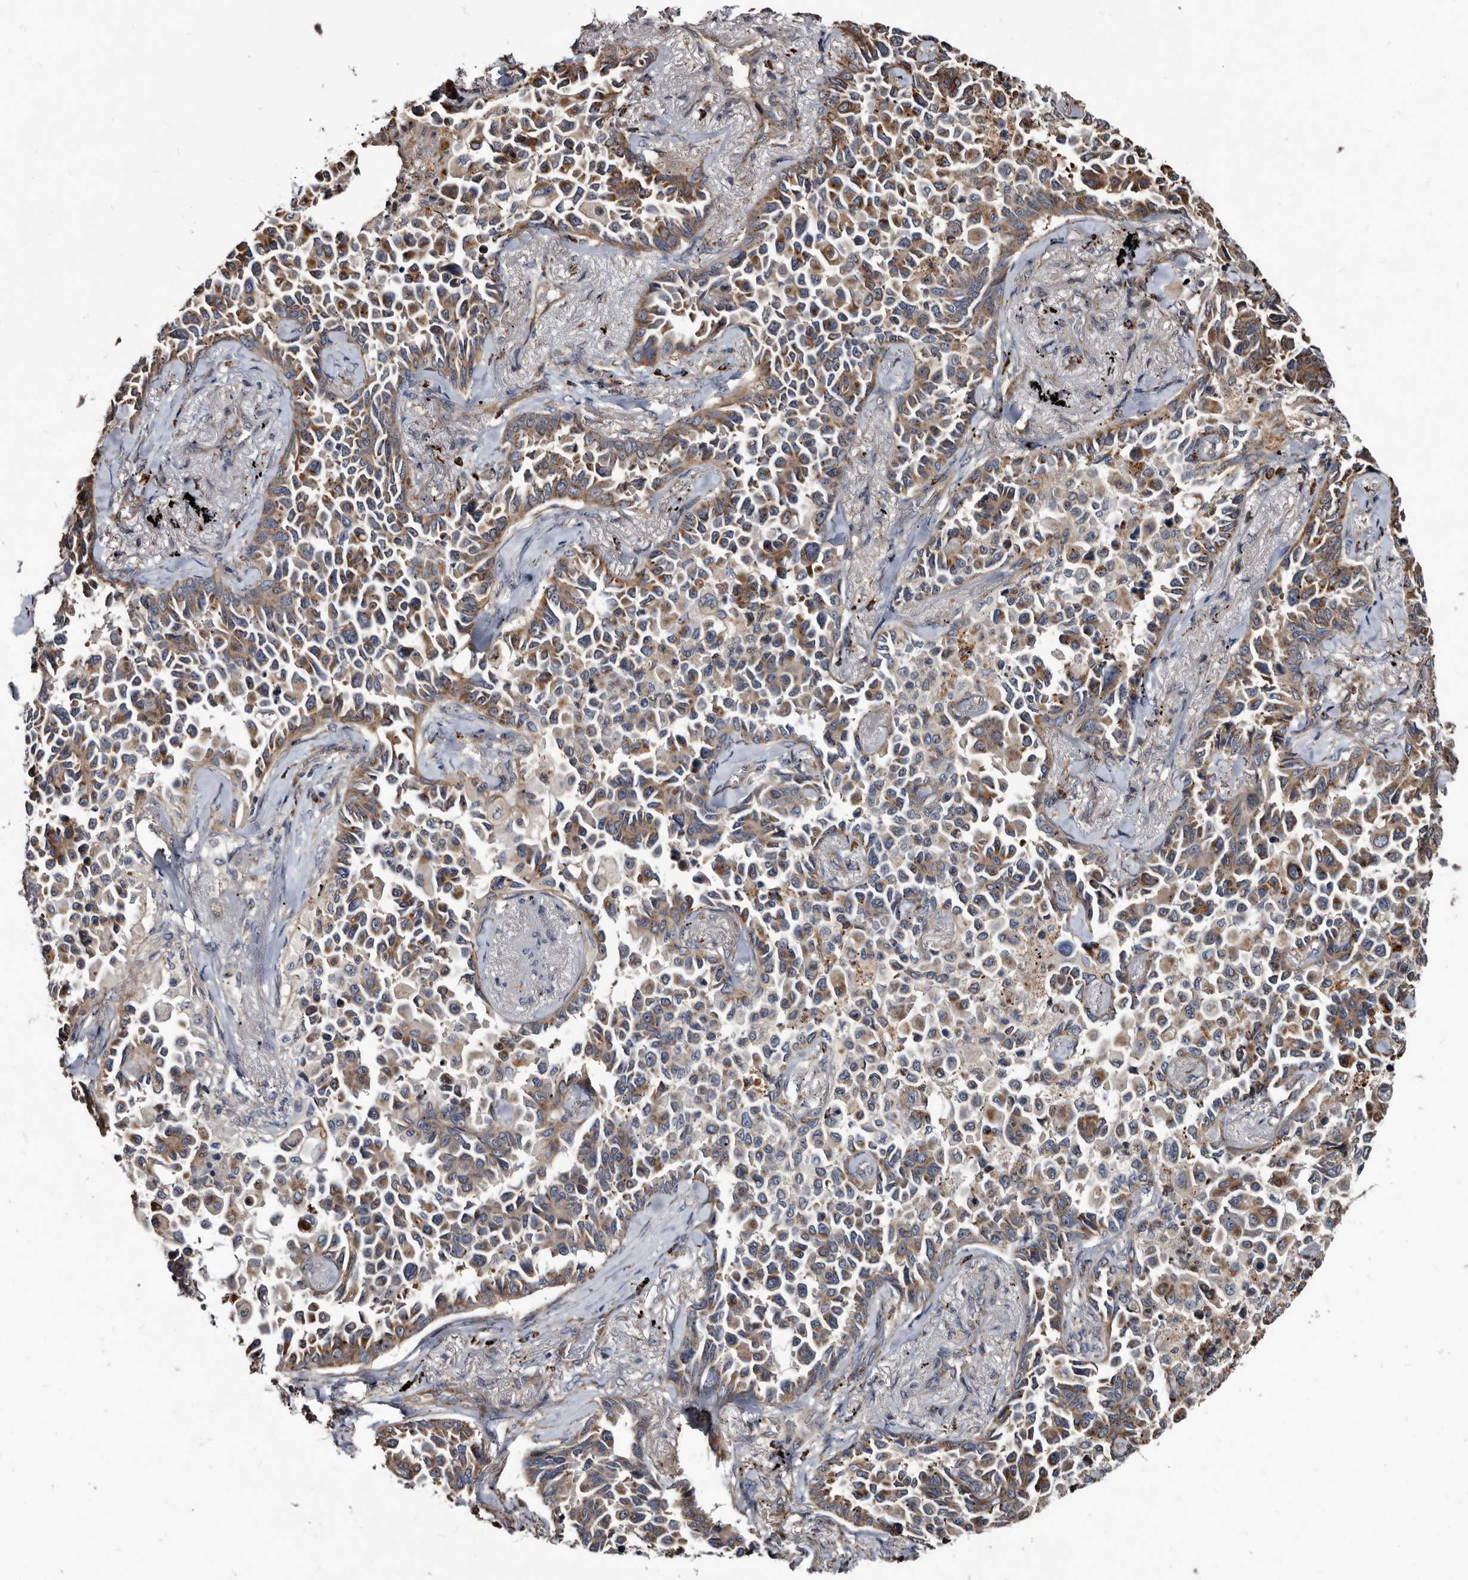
{"staining": {"intensity": "moderate", "quantity": ">75%", "location": "cytoplasmic/membranous"}, "tissue": "lung cancer", "cell_type": "Tumor cells", "image_type": "cancer", "snomed": [{"axis": "morphology", "description": "Adenocarcinoma, NOS"}, {"axis": "topography", "description": "Lung"}], "caption": "This photomicrograph displays lung cancer stained with IHC to label a protein in brown. The cytoplasmic/membranous of tumor cells show moderate positivity for the protein. Nuclei are counter-stained blue.", "gene": "CTSA", "patient": {"sex": "female", "age": 67}}